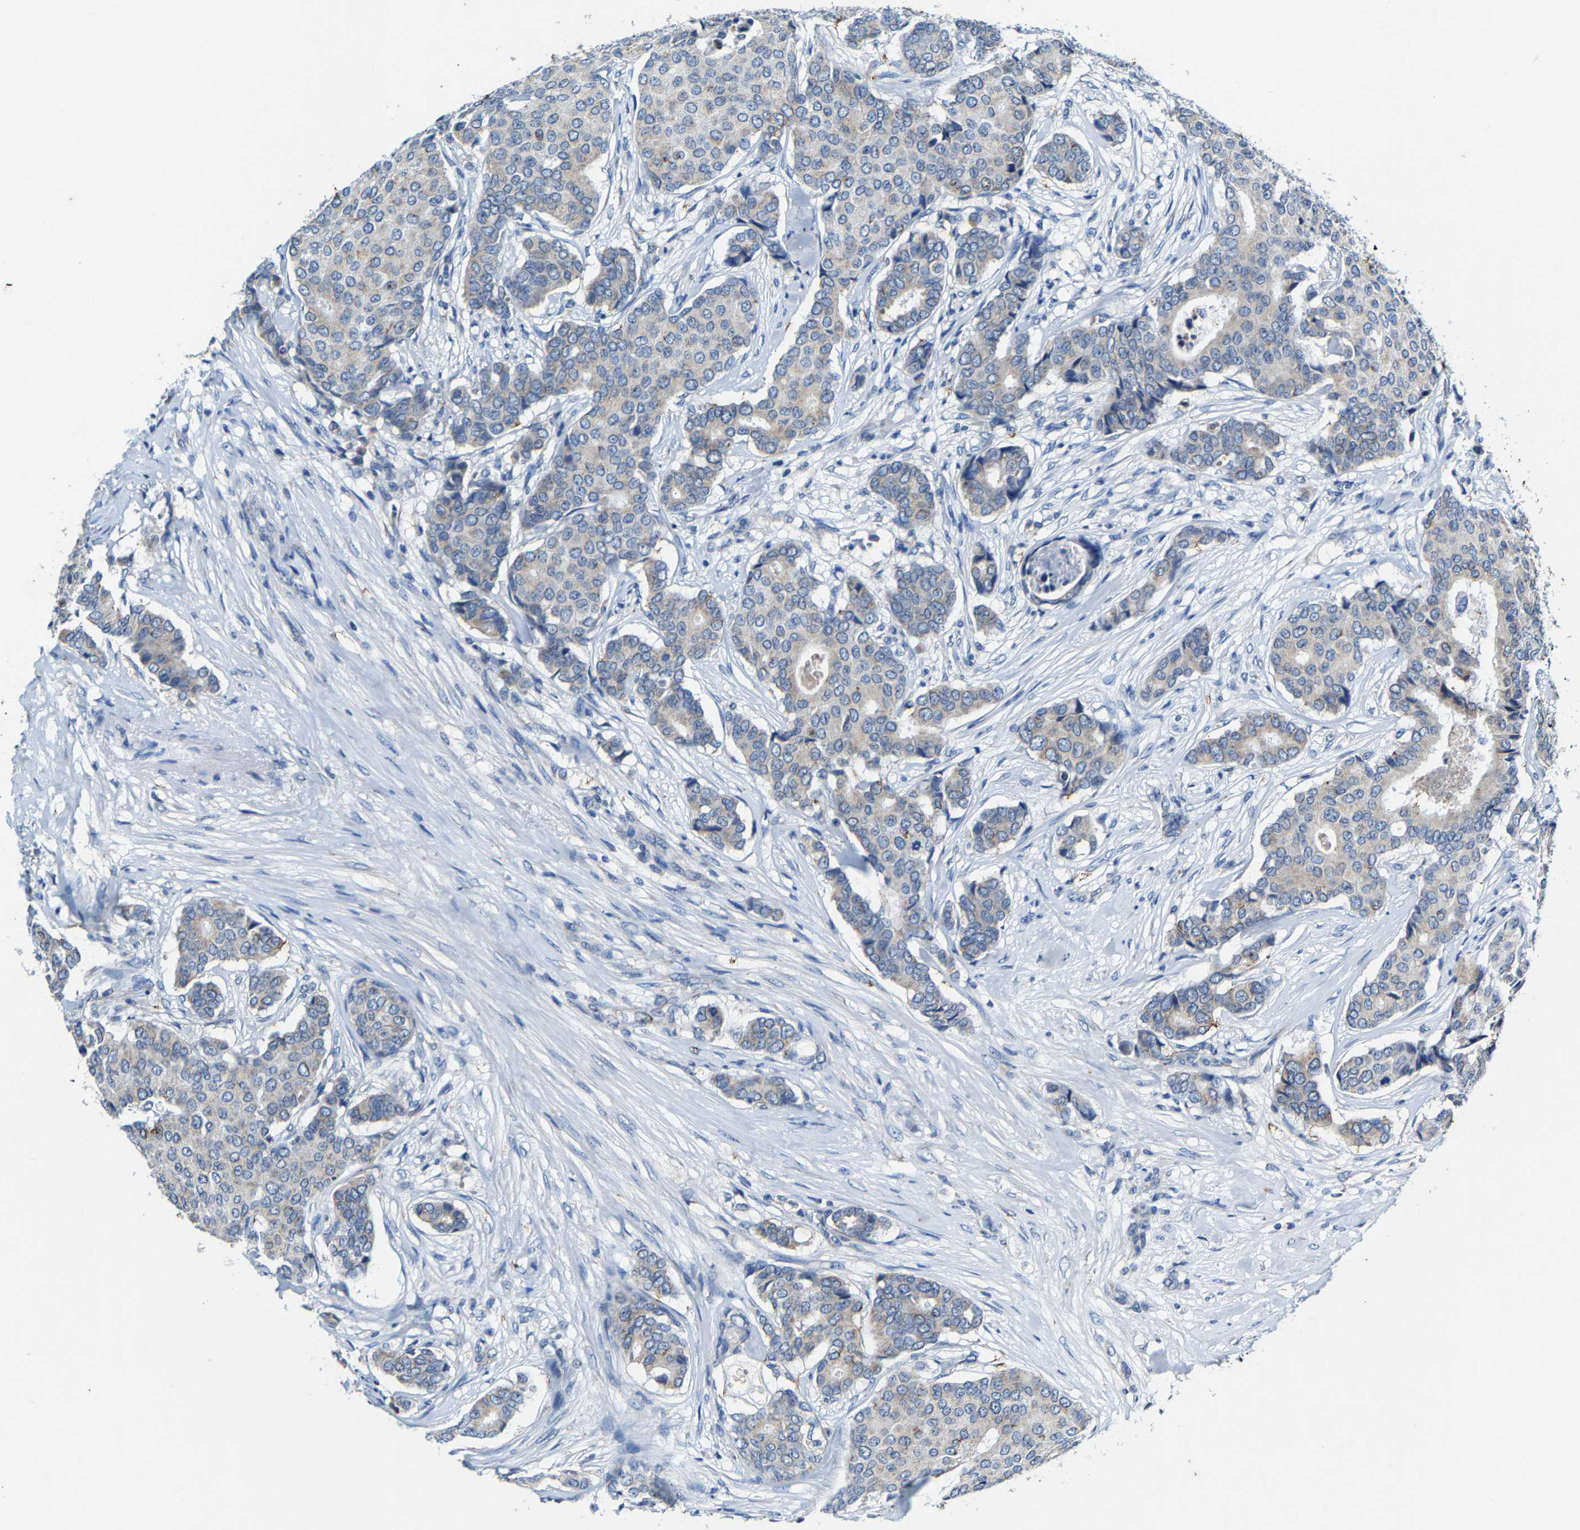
{"staining": {"intensity": "negative", "quantity": "none", "location": "none"}, "tissue": "breast cancer", "cell_type": "Tumor cells", "image_type": "cancer", "snomed": [{"axis": "morphology", "description": "Duct carcinoma"}, {"axis": "topography", "description": "Breast"}], "caption": "The image displays no staining of tumor cells in breast cancer.", "gene": "SLC25A25", "patient": {"sex": "female", "age": 75}}